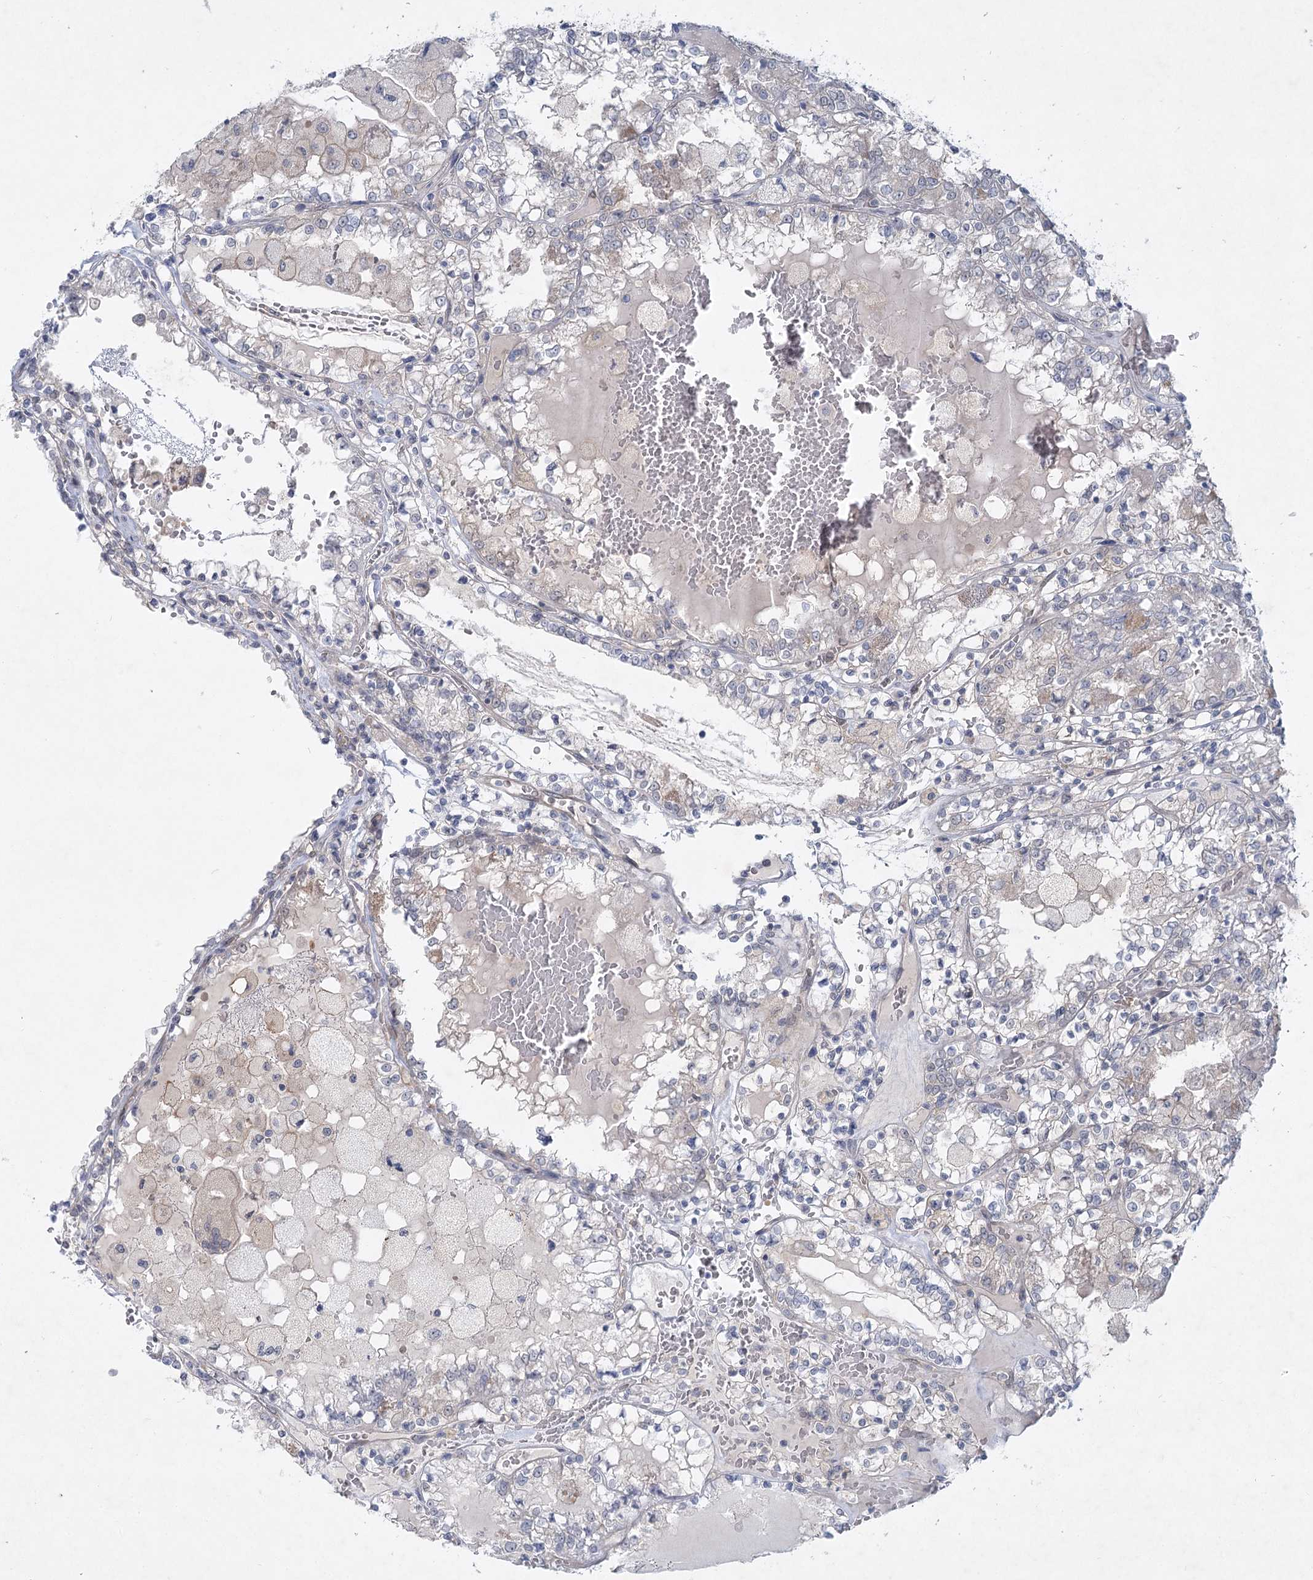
{"staining": {"intensity": "negative", "quantity": "none", "location": "none"}, "tissue": "renal cancer", "cell_type": "Tumor cells", "image_type": "cancer", "snomed": [{"axis": "morphology", "description": "Adenocarcinoma, NOS"}, {"axis": "topography", "description": "Kidney"}], "caption": "A micrograph of human renal cancer is negative for staining in tumor cells.", "gene": "AAMDC", "patient": {"sex": "female", "age": 56}}